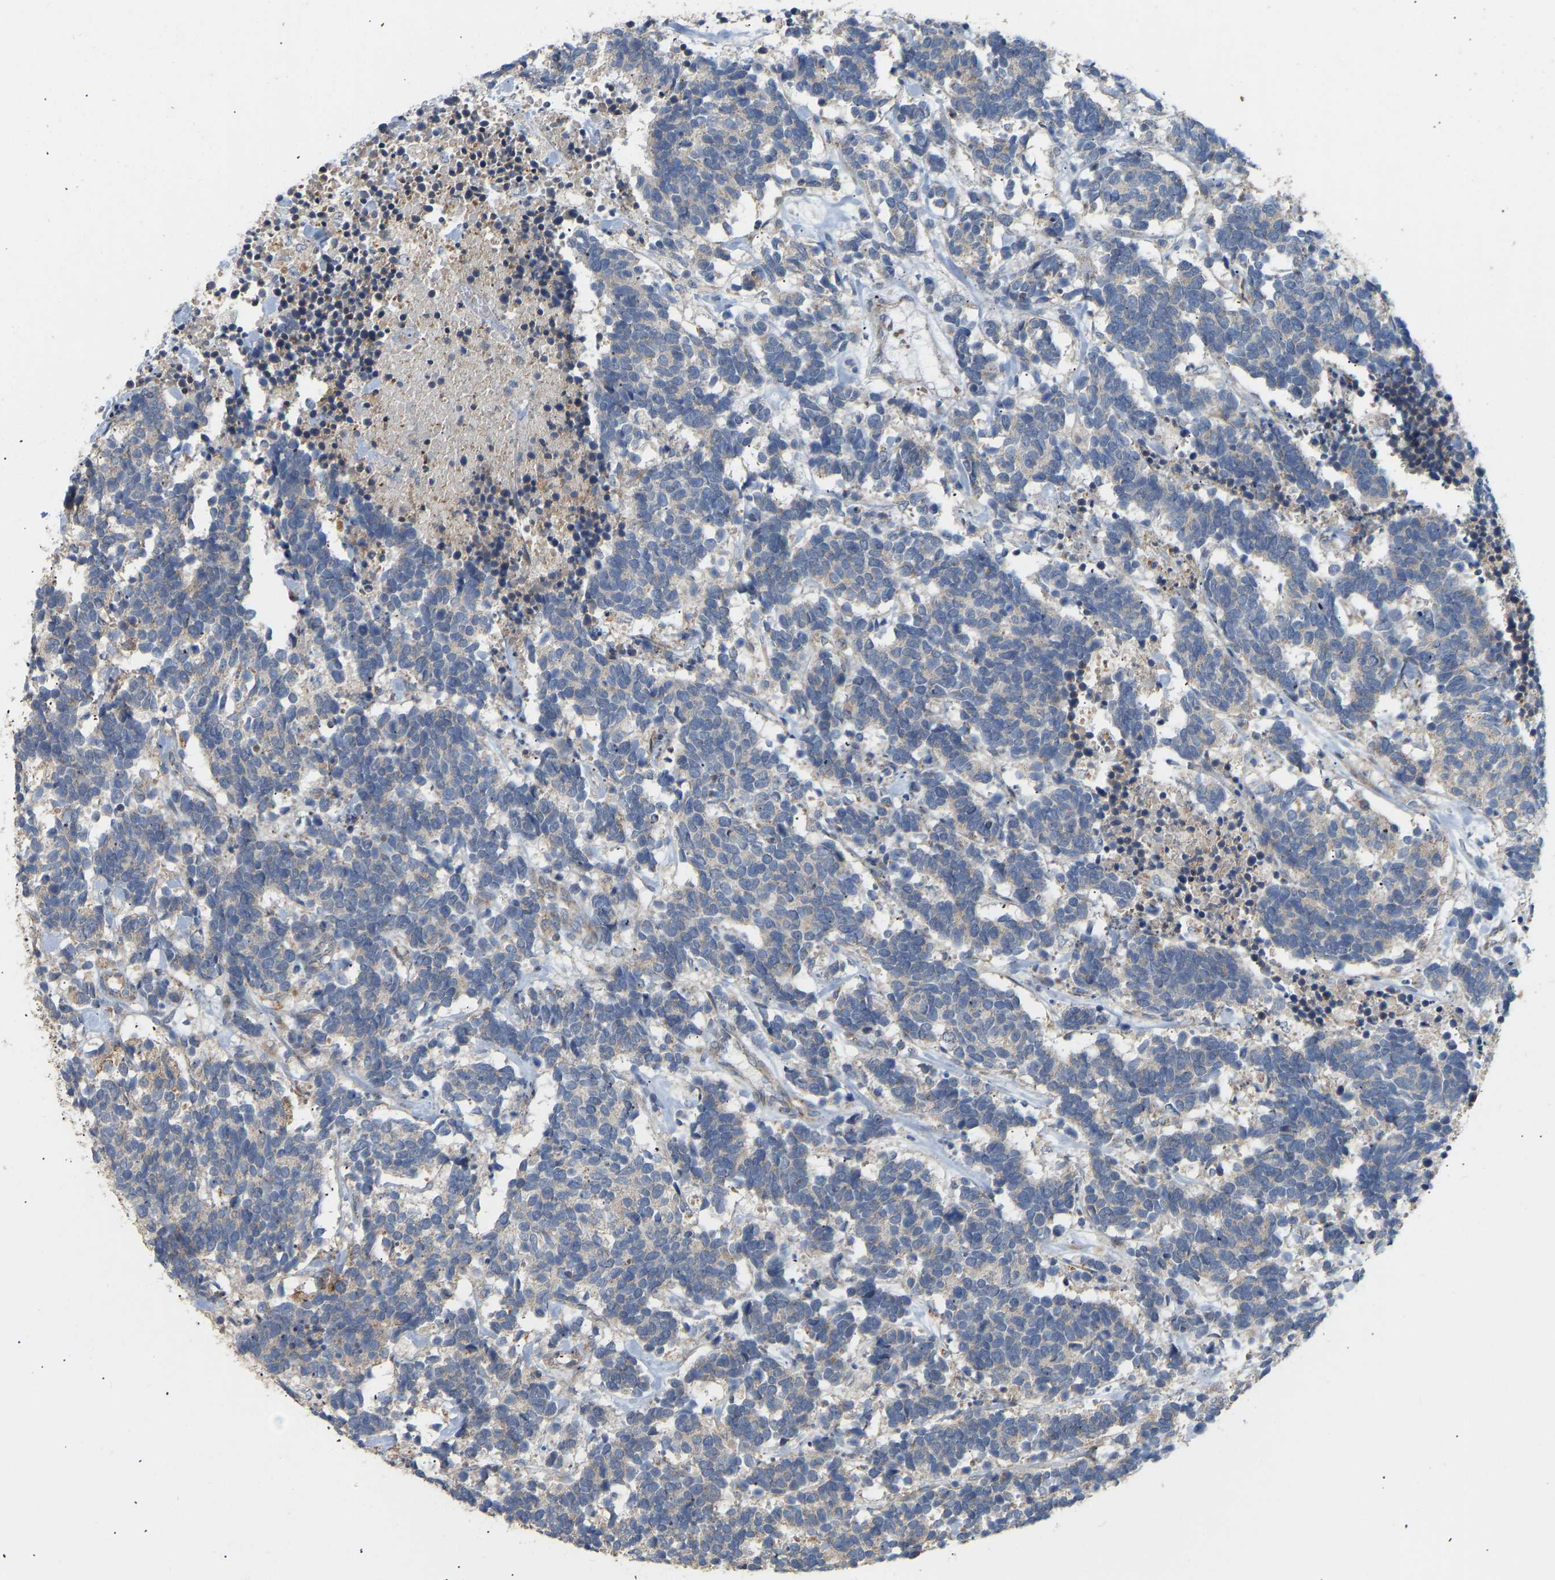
{"staining": {"intensity": "negative", "quantity": "none", "location": "none"}, "tissue": "carcinoid", "cell_type": "Tumor cells", "image_type": "cancer", "snomed": [{"axis": "morphology", "description": "Carcinoma, NOS"}, {"axis": "morphology", "description": "Carcinoid, malignant, NOS"}, {"axis": "topography", "description": "Urinary bladder"}], "caption": "A photomicrograph of human carcinoma is negative for staining in tumor cells.", "gene": "HACD2", "patient": {"sex": "male", "age": 57}}